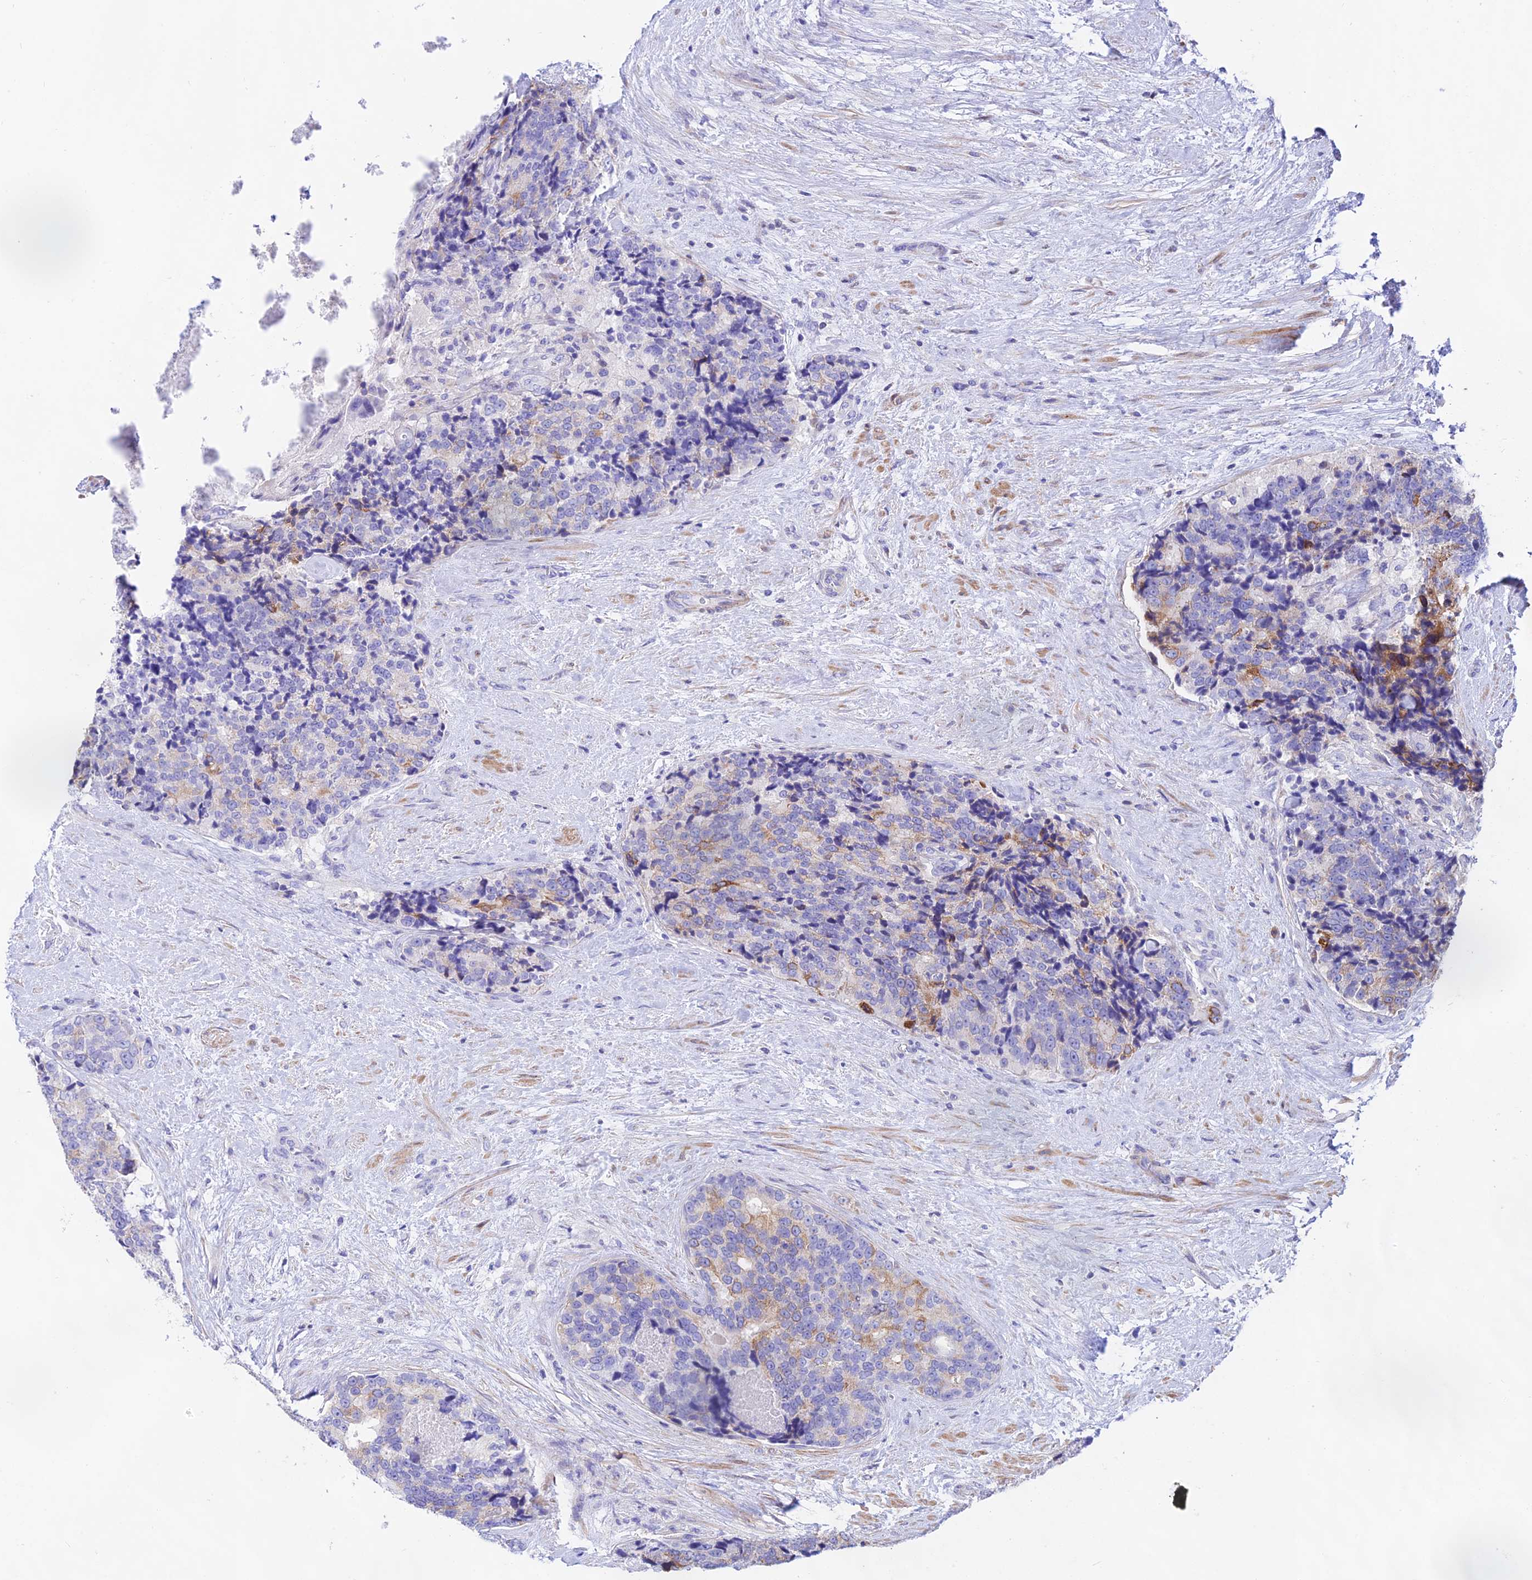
{"staining": {"intensity": "weak", "quantity": "<25%", "location": "cytoplasmic/membranous"}, "tissue": "prostate cancer", "cell_type": "Tumor cells", "image_type": "cancer", "snomed": [{"axis": "morphology", "description": "Adenocarcinoma, High grade"}, {"axis": "topography", "description": "Prostate"}], "caption": "High power microscopy micrograph of an immunohistochemistry (IHC) histopathology image of prostate cancer, revealing no significant staining in tumor cells.", "gene": "PRIM1", "patient": {"sex": "male", "age": 70}}